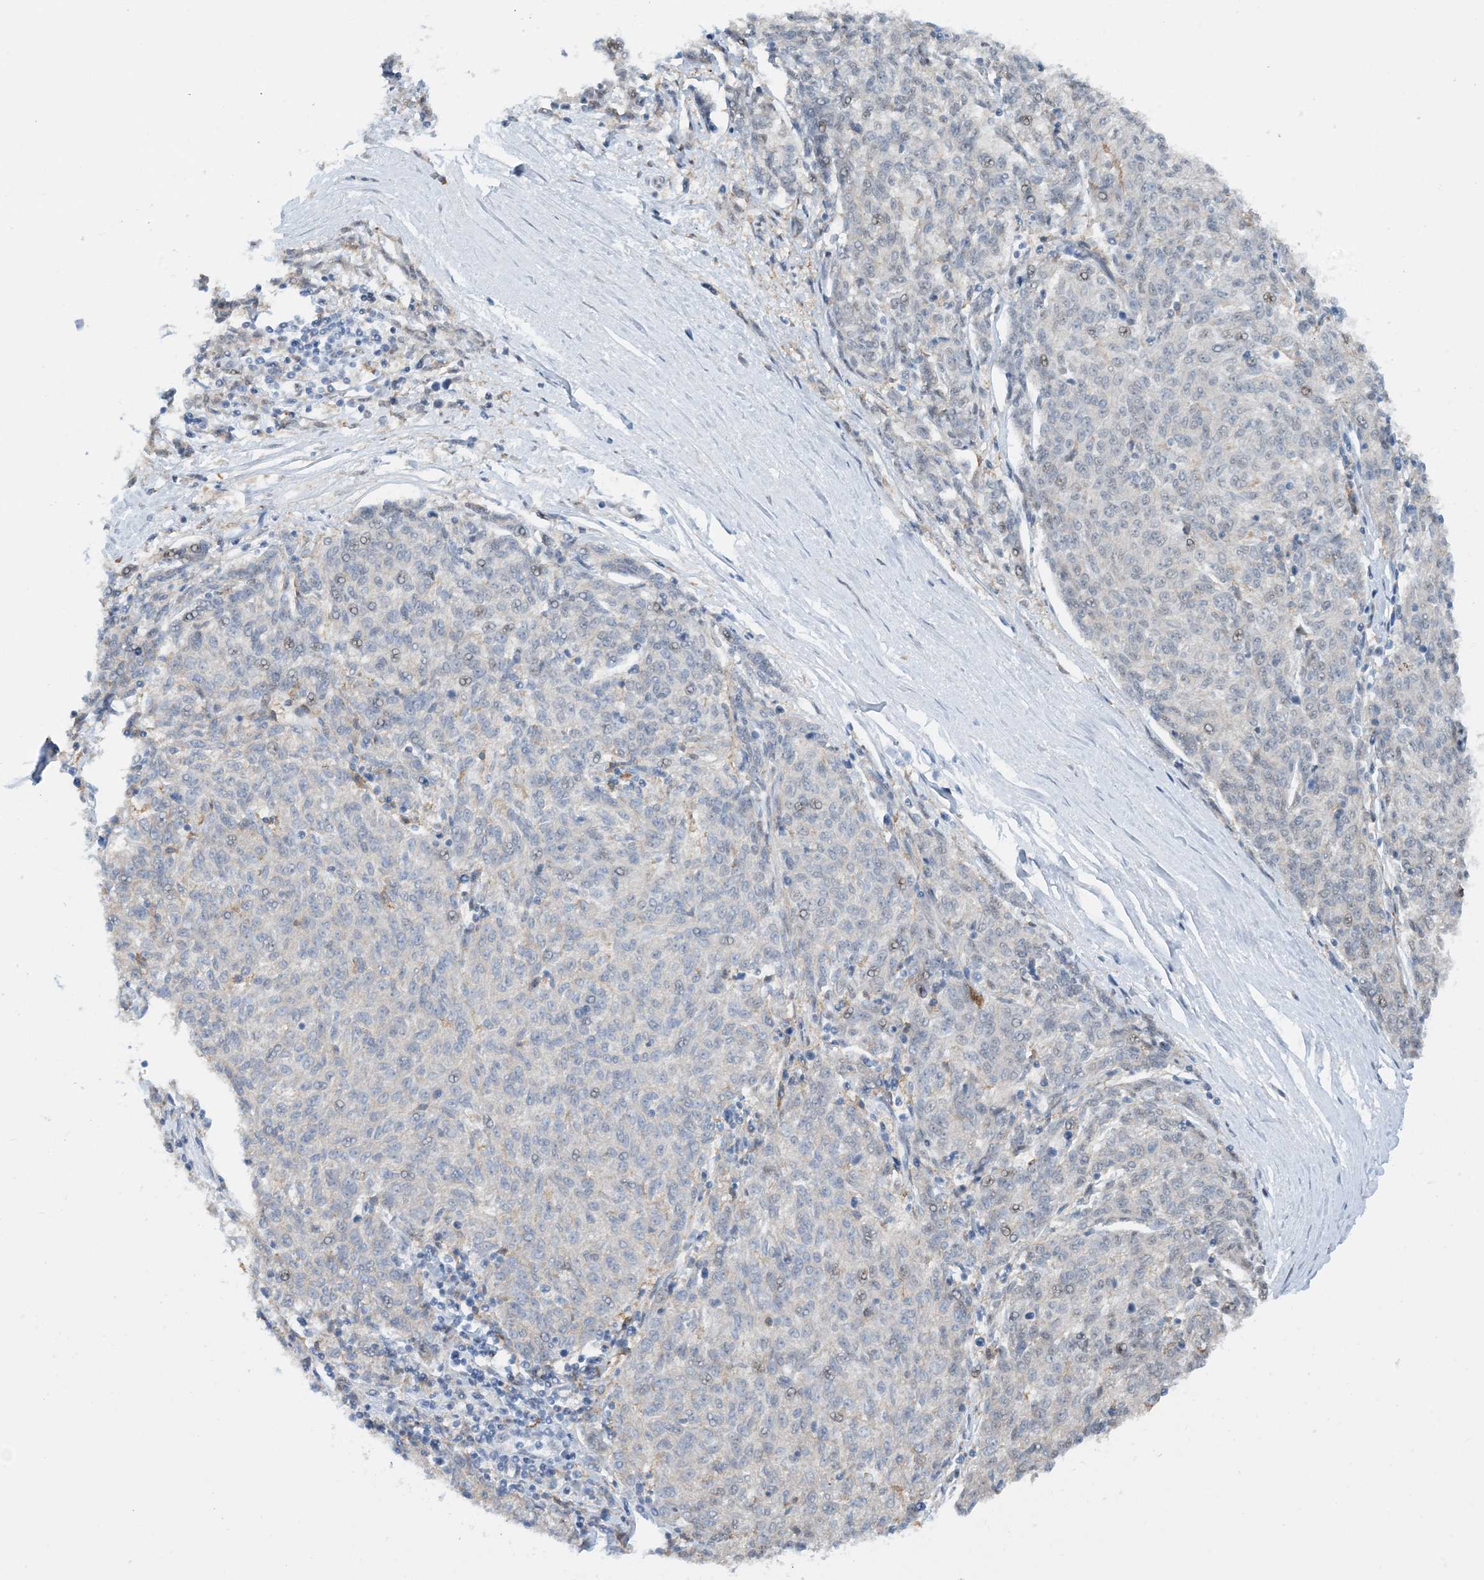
{"staining": {"intensity": "negative", "quantity": "none", "location": "none"}, "tissue": "melanoma", "cell_type": "Tumor cells", "image_type": "cancer", "snomed": [{"axis": "morphology", "description": "Malignant melanoma, NOS"}, {"axis": "topography", "description": "Skin"}], "caption": "This is an immunohistochemistry (IHC) photomicrograph of human melanoma. There is no staining in tumor cells.", "gene": "HEMK1", "patient": {"sex": "female", "age": 72}}